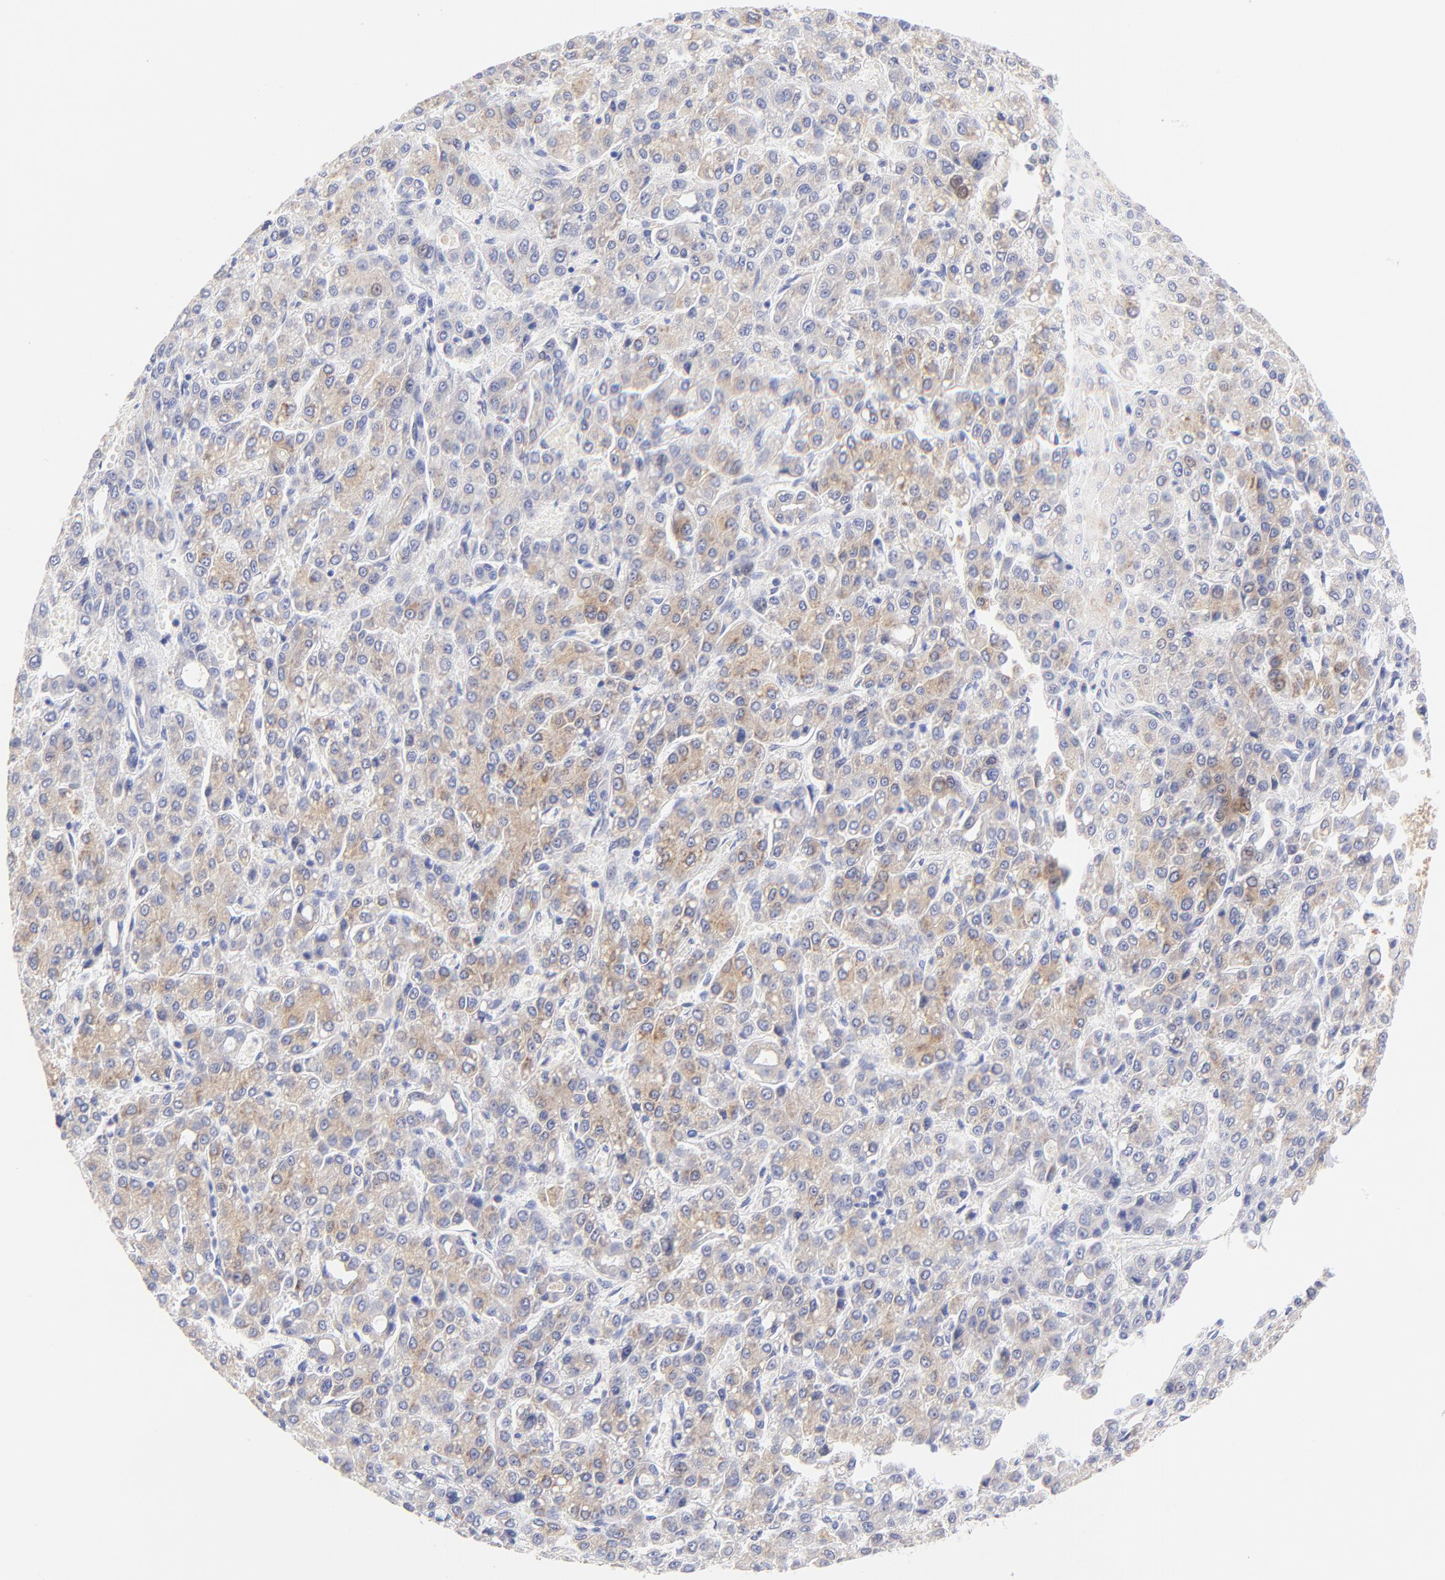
{"staining": {"intensity": "moderate", "quantity": ">75%", "location": "cytoplasmic/membranous"}, "tissue": "liver cancer", "cell_type": "Tumor cells", "image_type": "cancer", "snomed": [{"axis": "morphology", "description": "Carcinoma, Hepatocellular, NOS"}, {"axis": "topography", "description": "Liver"}], "caption": "There is medium levels of moderate cytoplasmic/membranous staining in tumor cells of liver cancer (hepatocellular carcinoma), as demonstrated by immunohistochemical staining (brown color).", "gene": "EBP", "patient": {"sex": "male", "age": 69}}